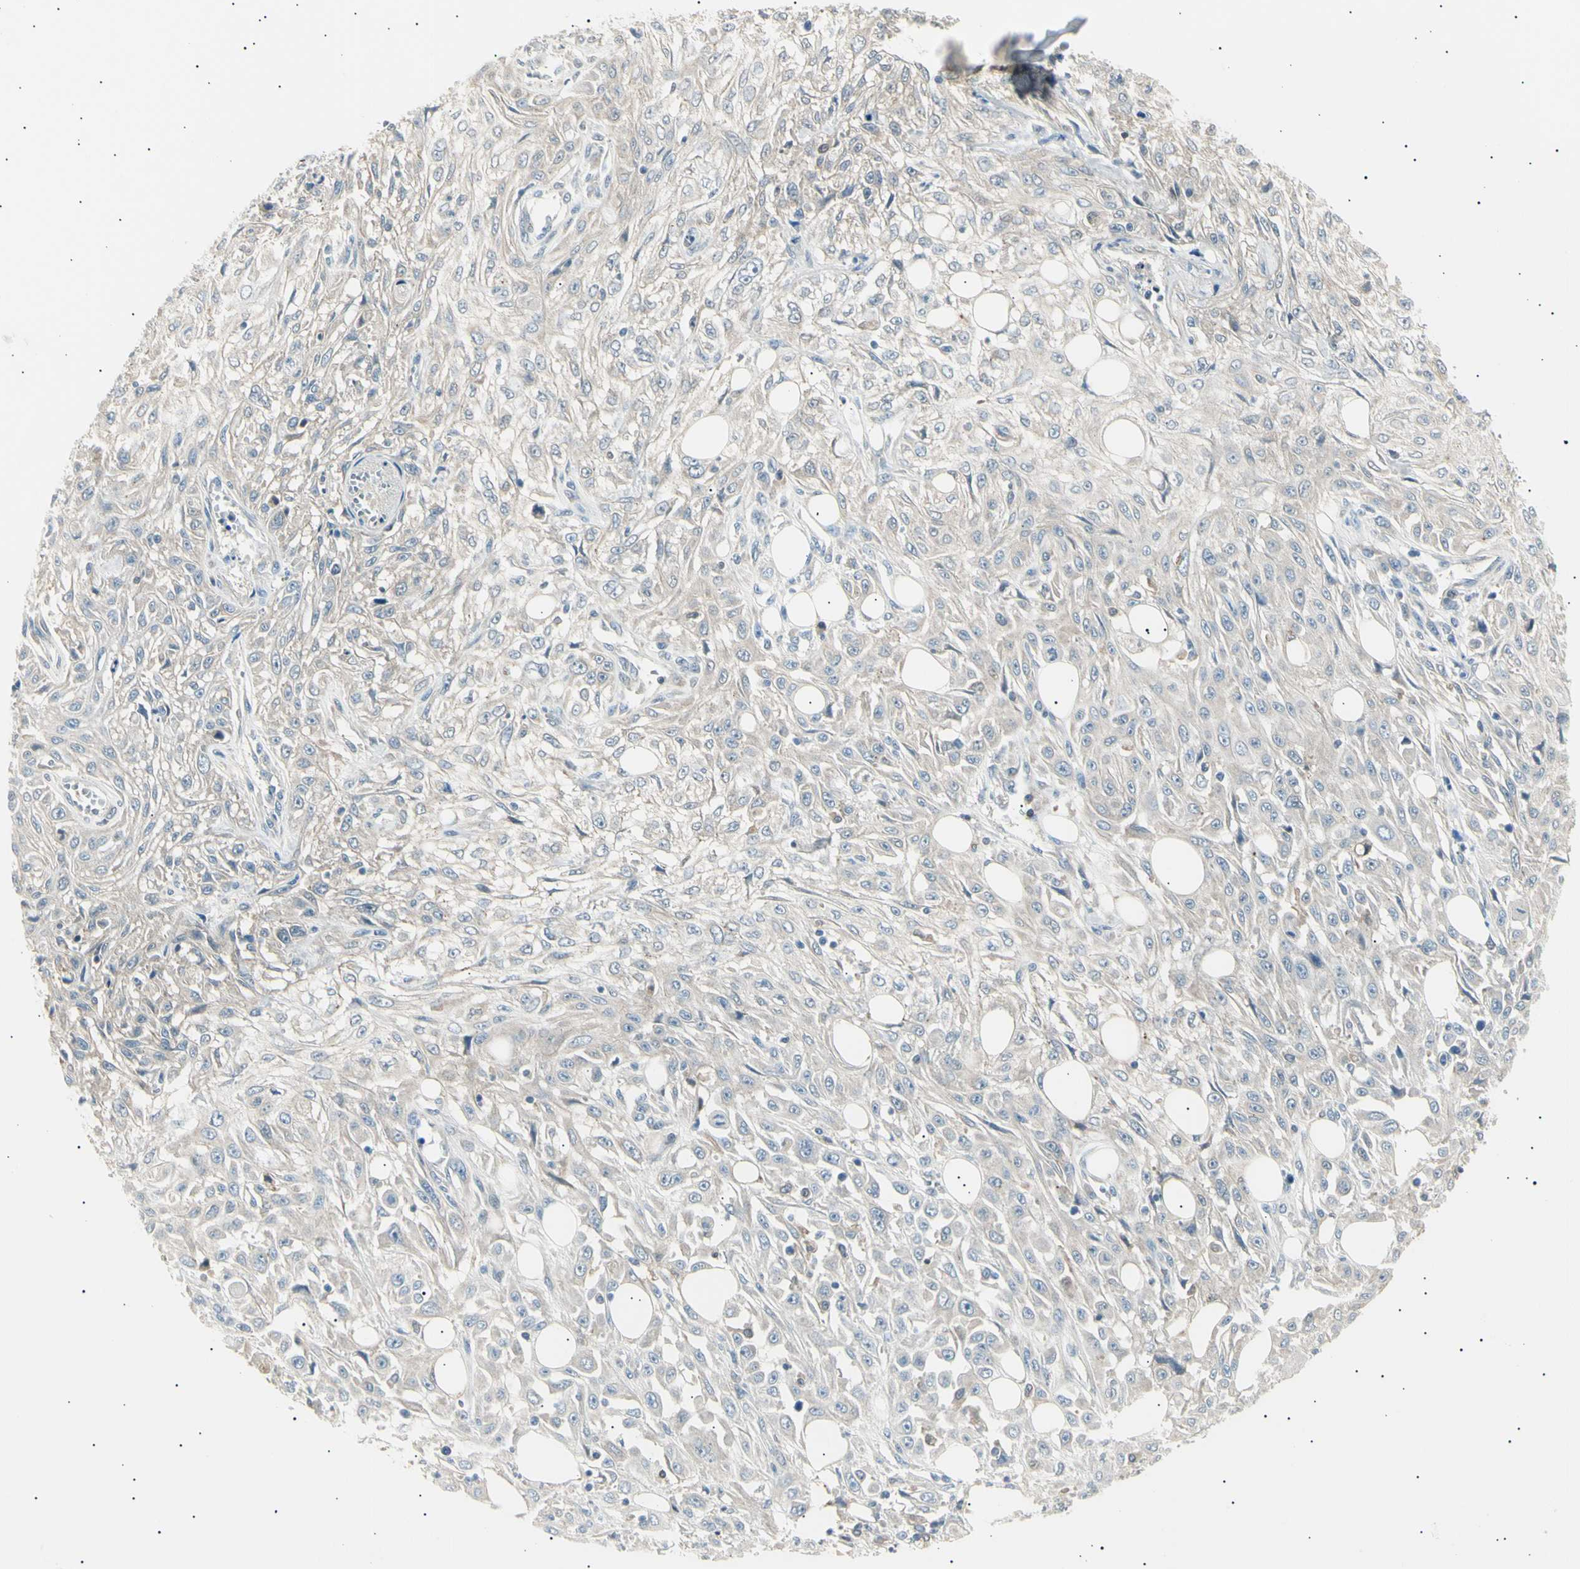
{"staining": {"intensity": "negative", "quantity": "none", "location": "none"}, "tissue": "skin cancer", "cell_type": "Tumor cells", "image_type": "cancer", "snomed": [{"axis": "morphology", "description": "Squamous cell carcinoma, NOS"}, {"axis": "morphology", "description": "Squamous cell carcinoma, metastatic, NOS"}, {"axis": "topography", "description": "Skin"}, {"axis": "topography", "description": "Lymph node"}], "caption": "High magnification brightfield microscopy of skin cancer stained with DAB (brown) and counterstained with hematoxylin (blue): tumor cells show no significant staining.", "gene": "LHPP", "patient": {"sex": "male", "age": 75}}